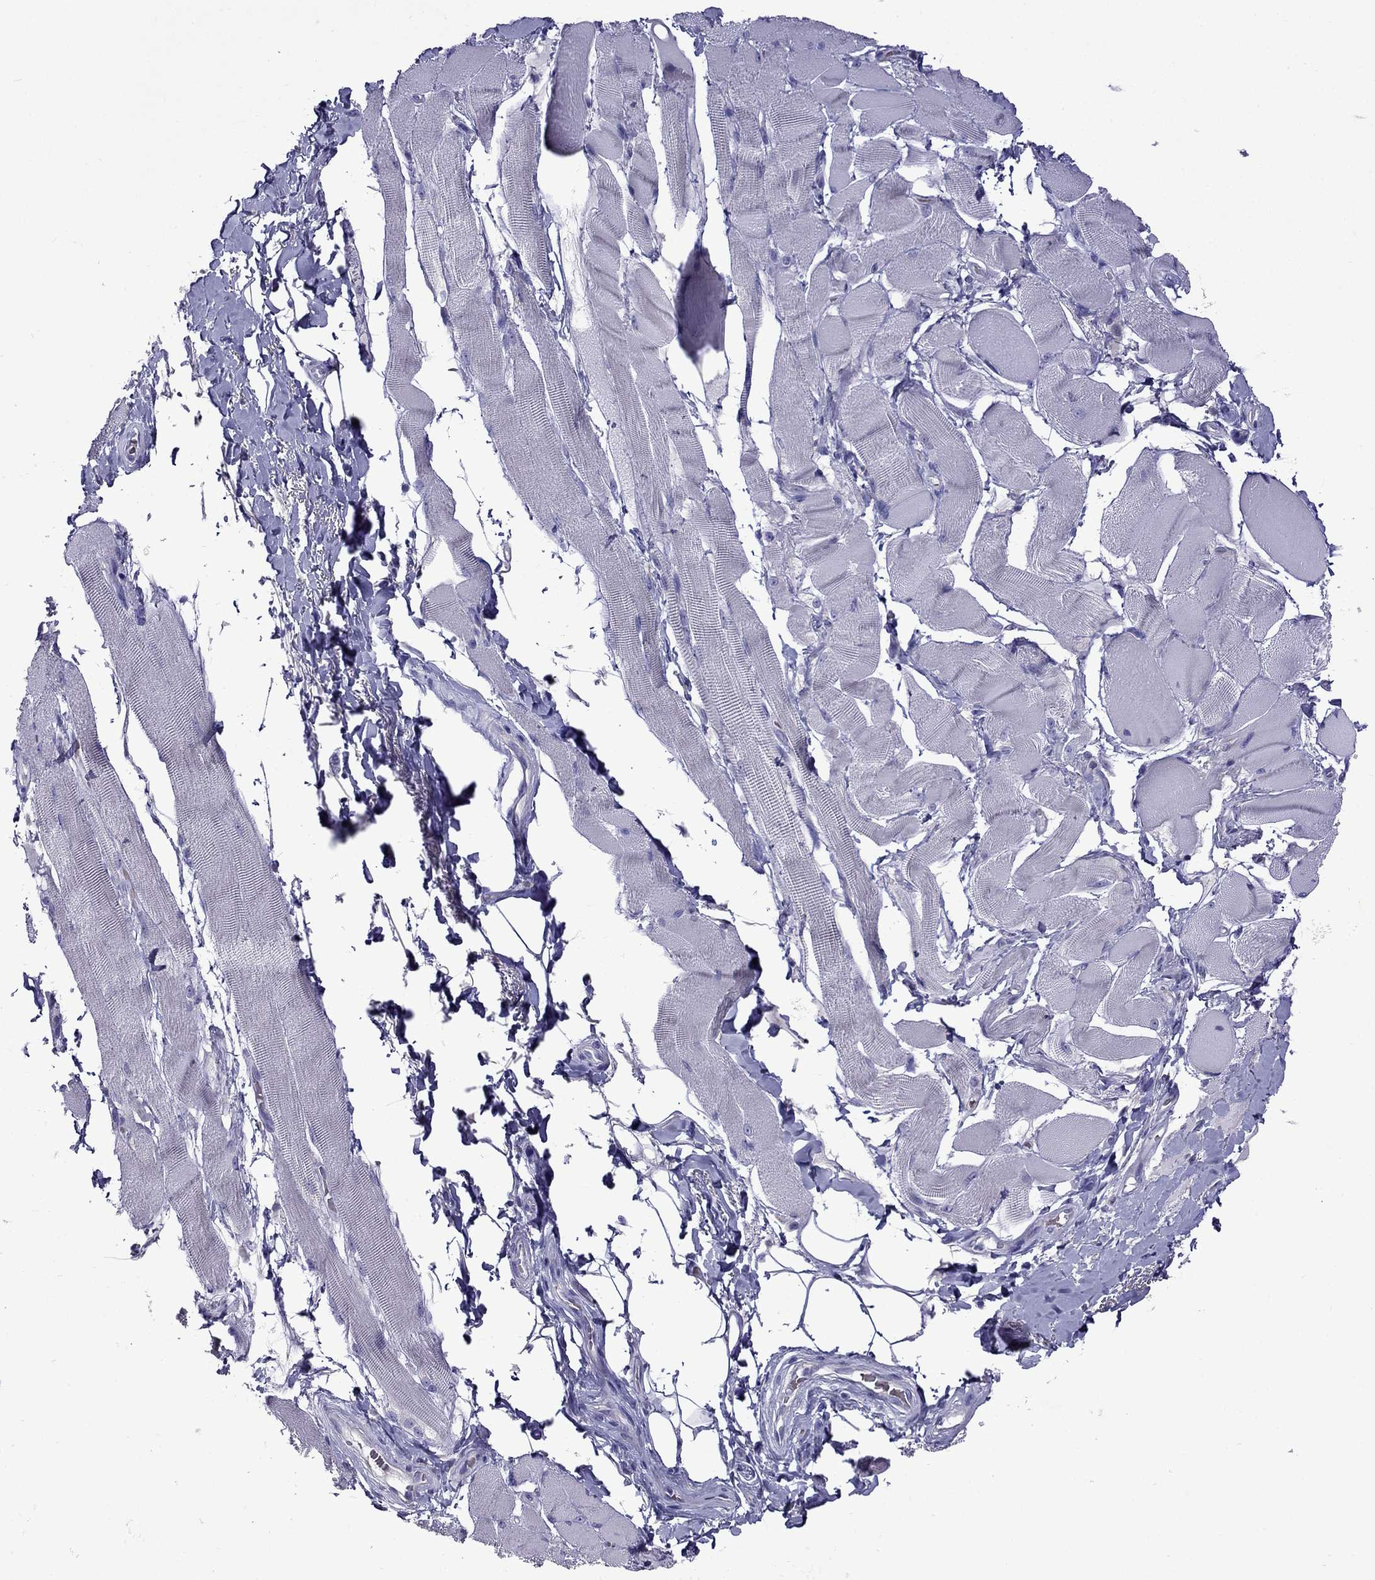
{"staining": {"intensity": "negative", "quantity": "none", "location": "none"}, "tissue": "skeletal muscle", "cell_type": "Myocytes", "image_type": "normal", "snomed": [{"axis": "morphology", "description": "Normal tissue, NOS"}, {"axis": "topography", "description": "Skeletal muscle"}, {"axis": "topography", "description": "Anal"}, {"axis": "topography", "description": "Peripheral nerve tissue"}], "caption": "IHC of unremarkable human skeletal muscle exhibits no positivity in myocytes. (DAB IHC with hematoxylin counter stain).", "gene": "TDRD1", "patient": {"sex": "male", "age": 53}}